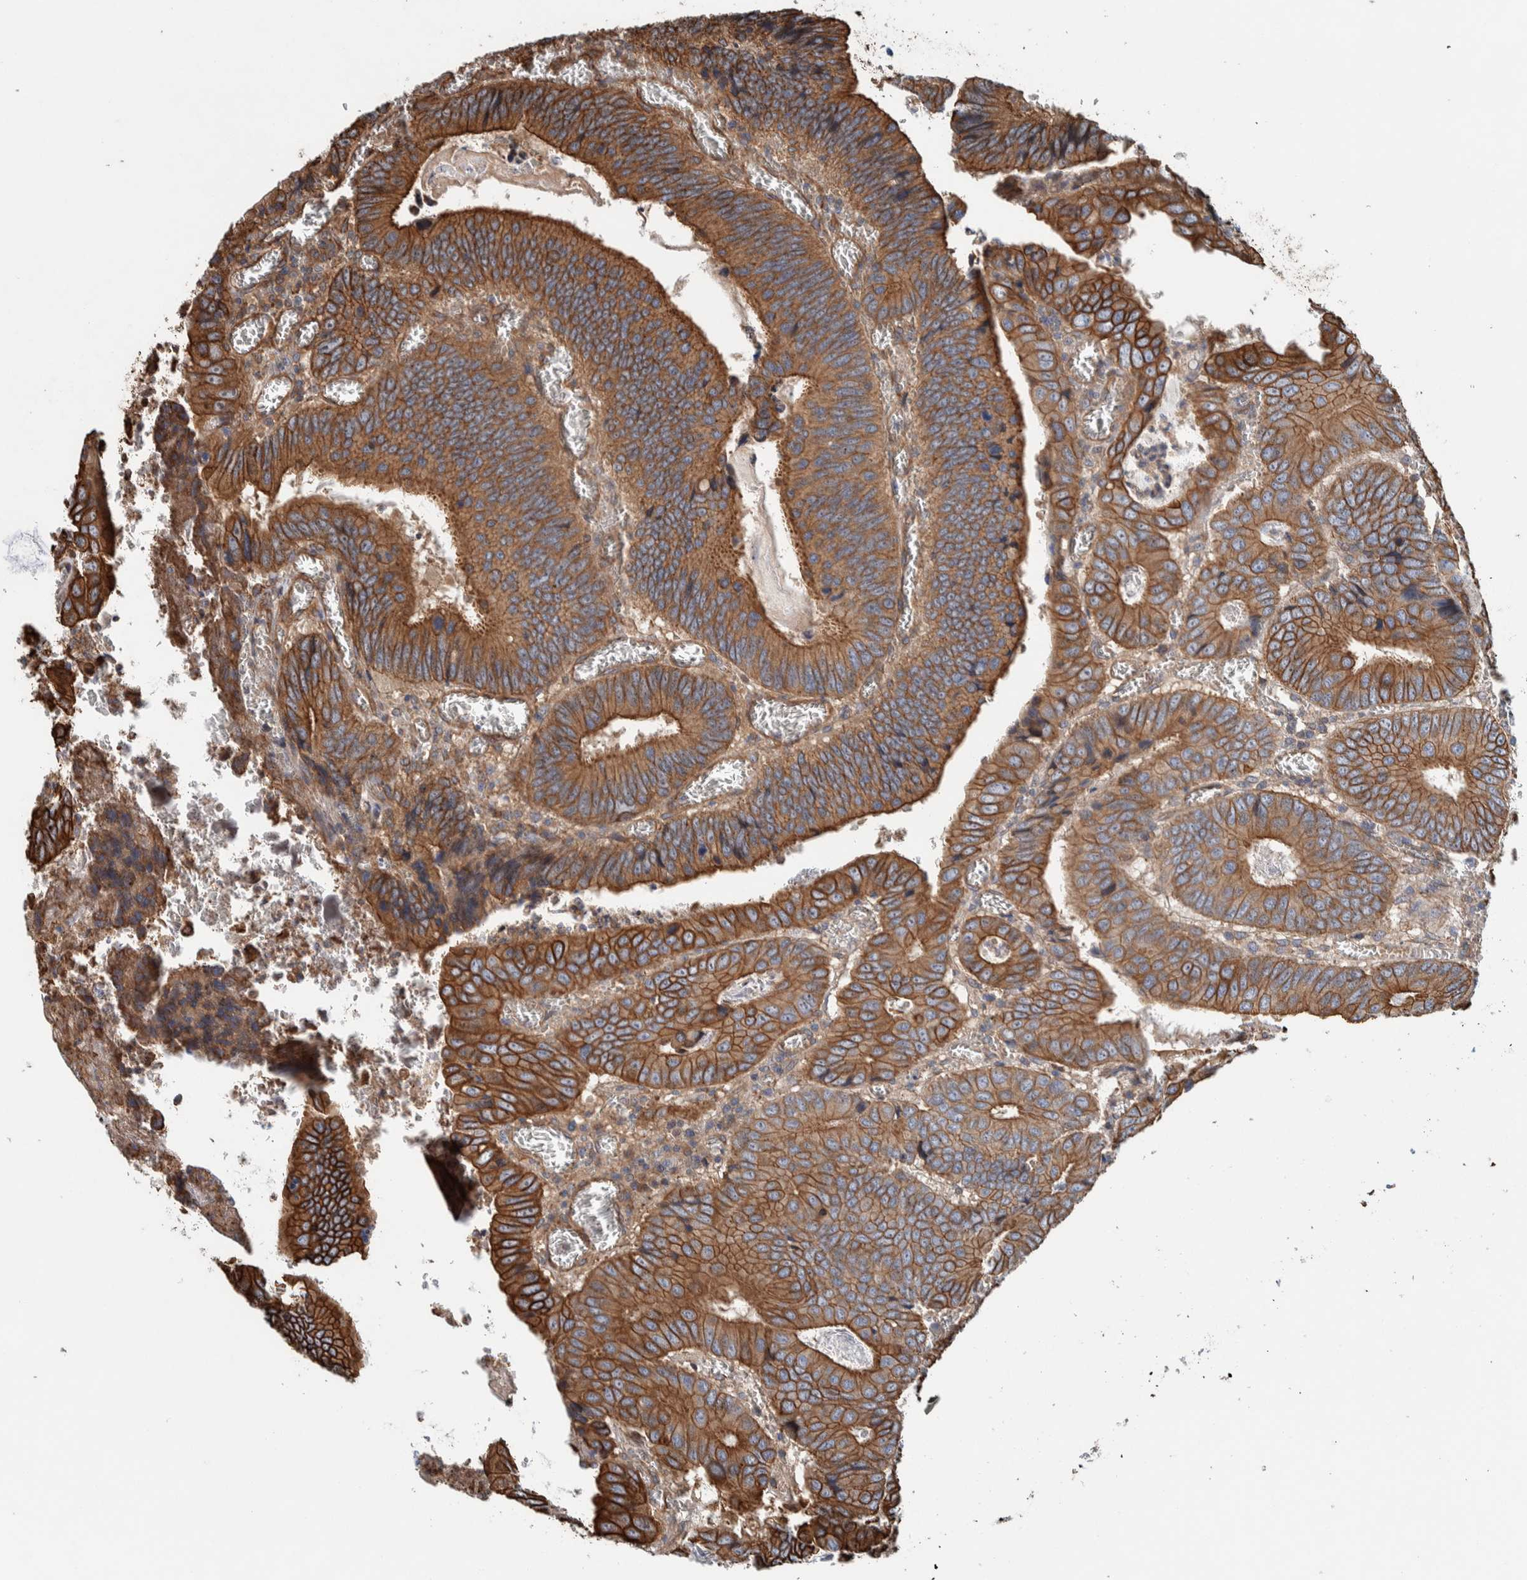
{"staining": {"intensity": "strong", "quantity": ">75%", "location": "cytoplasmic/membranous"}, "tissue": "colorectal cancer", "cell_type": "Tumor cells", "image_type": "cancer", "snomed": [{"axis": "morphology", "description": "Inflammation, NOS"}, {"axis": "morphology", "description": "Adenocarcinoma, NOS"}, {"axis": "topography", "description": "Colon"}], "caption": "Immunohistochemical staining of colorectal cancer (adenocarcinoma) displays high levels of strong cytoplasmic/membranous staining in about >75% of tumor cells. (DAB = brown stain, brightfield microscopy at high magnification).", "gene": "PKD1L1", "patient": {"sex": "male", "age": 72}}